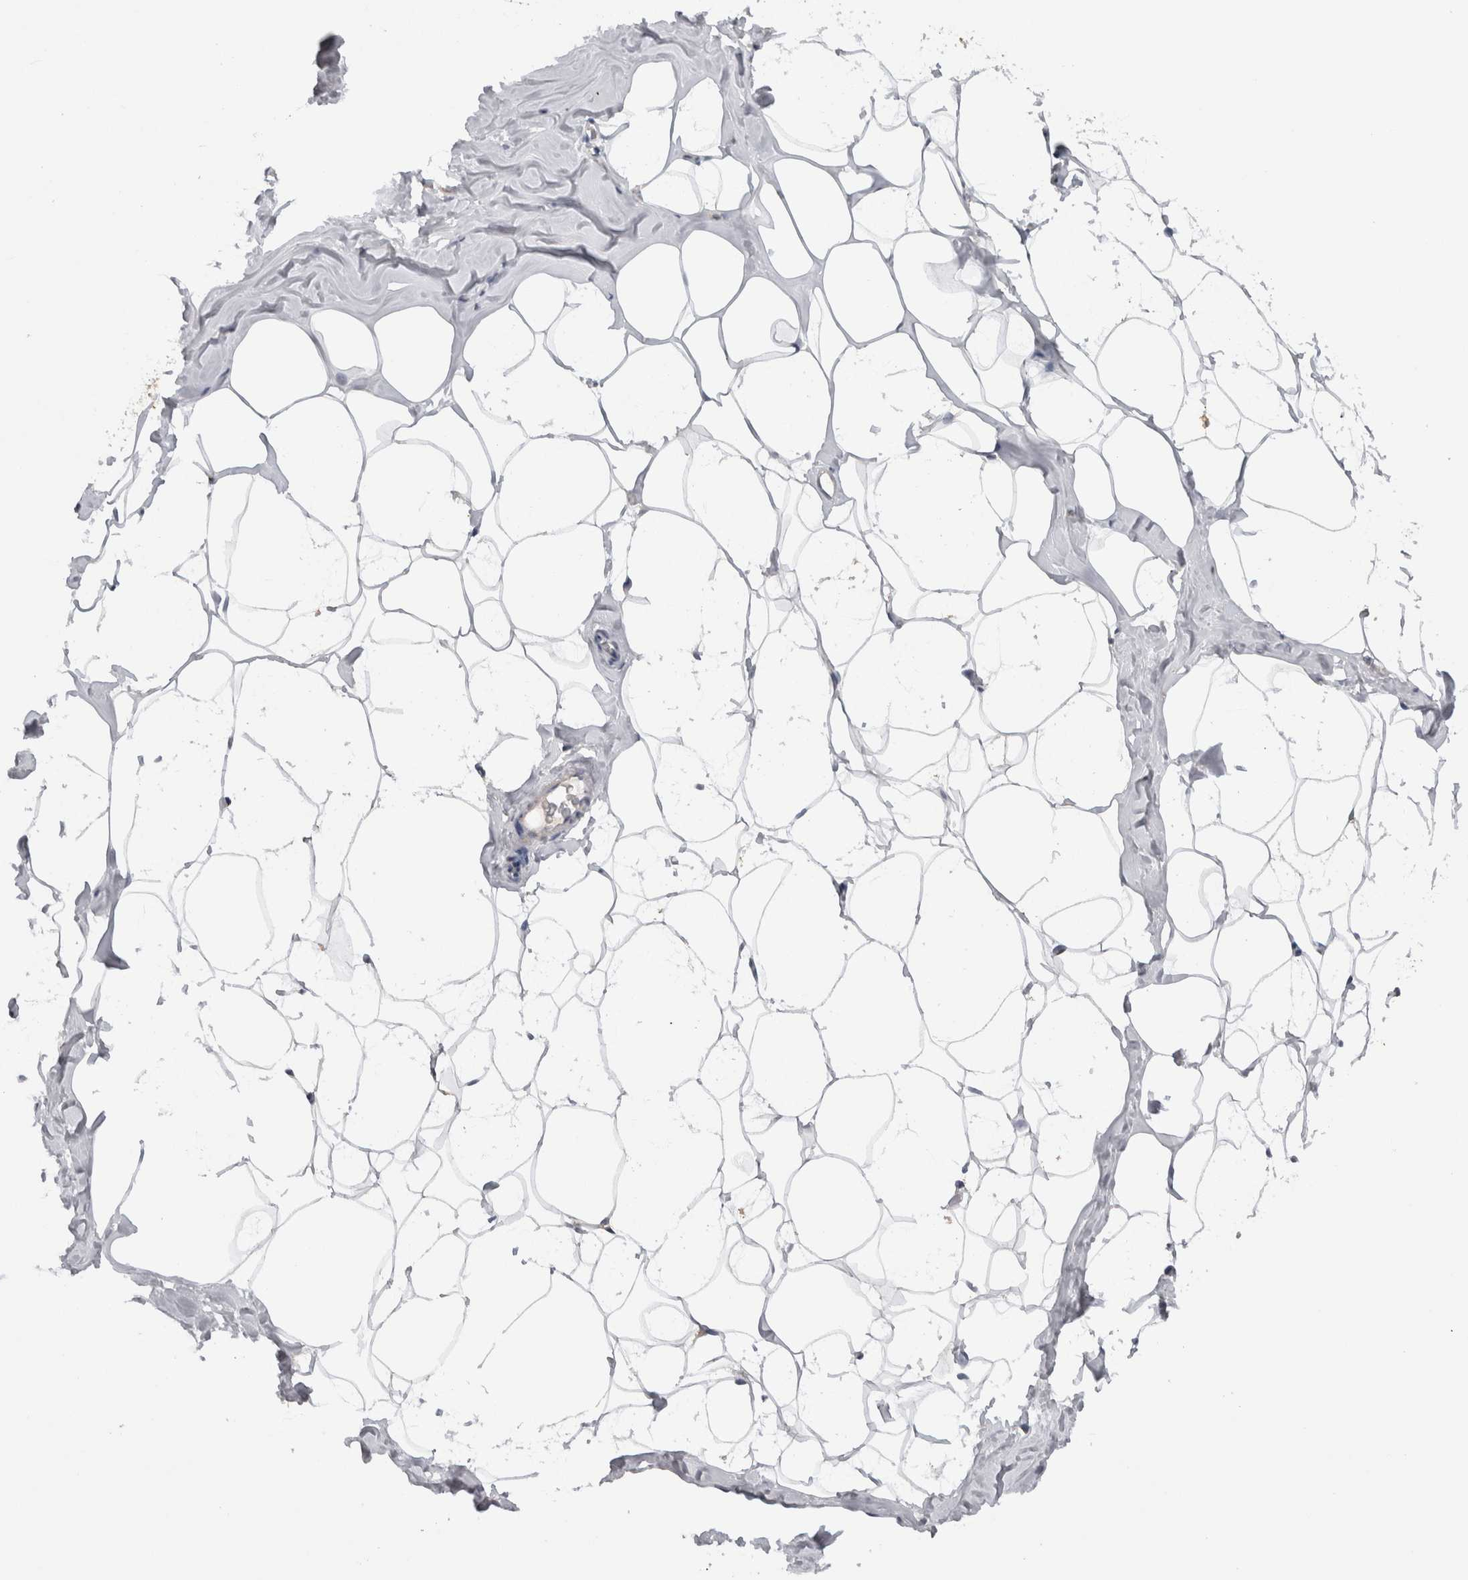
{"staining": {"intensity": "negative", "quantity": "none", "location": "none"}, "tissue": "adipose tissue", "cell_type": "Adipocytes", "image_type": "normal", "snomed": [{"axis": "morphology", "description": "Normal tissue, NOS"}, {"axis": "morphology", "description": "Fibrosis, NOS"}, {"axis": "topography", "description": "Breast"}, {"axis": "topography", "description": "Adipose tissue"}], "caption": "An immunohistochemistry (IHC) photomicrograph of normal adipose tissue is shown. There is no staining in adipocytes of adipose tissue.", "gene": "SCRN1", "patient": {"sex": "female", "age": 39}}